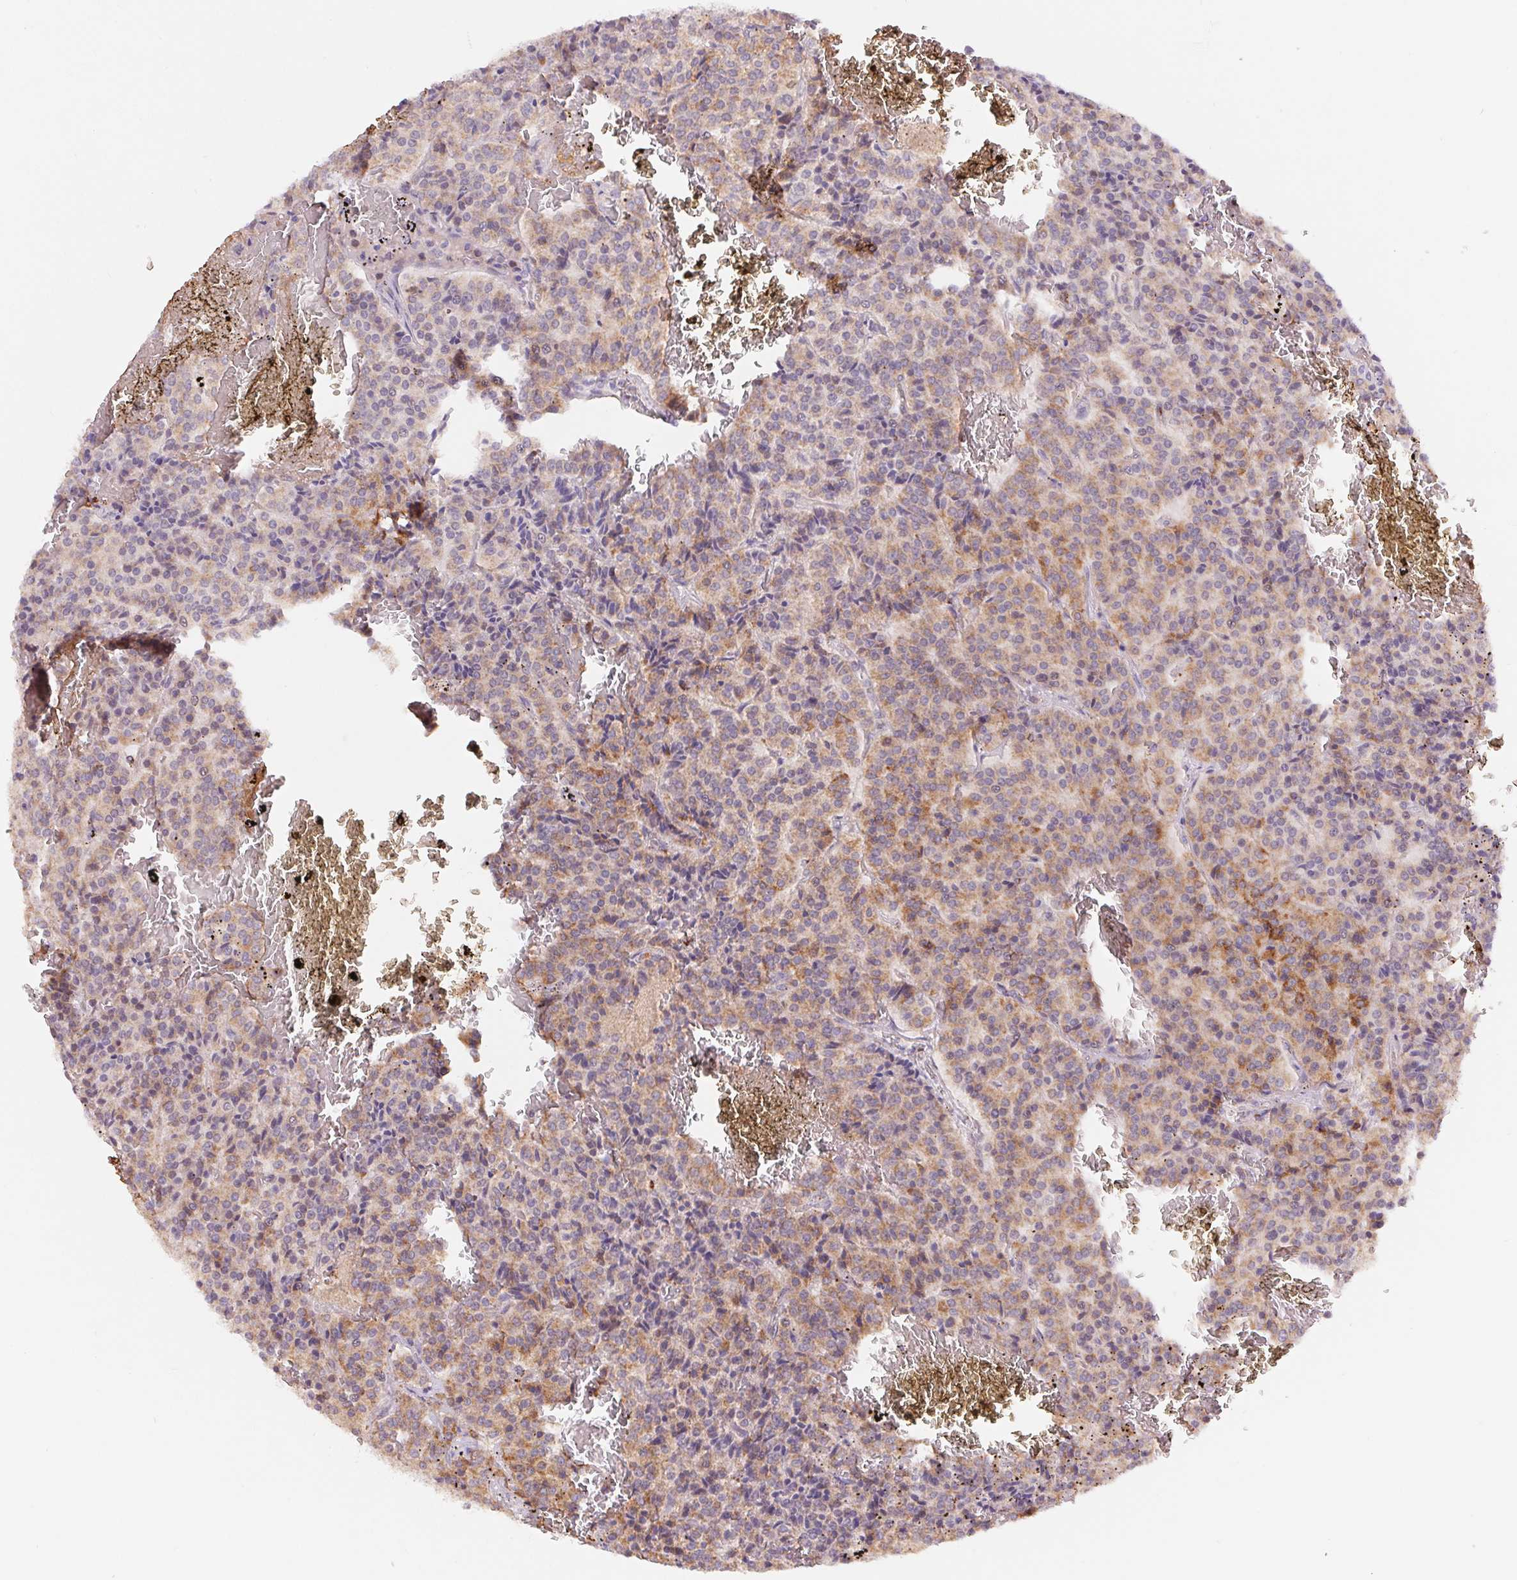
{"staining": {"intensity": "moderate", "quantity": "25%-75%", "location": "cytoplasmic/membranous"}, "tissue": "carcinoid", "cell_type": "Tumor cells", "image_type": "cancer", "snomed": [{"axis": "morphology", "description": "Carcinoid, malignant, NOS"}, {"axis": "topography", "description": "Lung"}], "caption": "IHC (DAB) staining of human malignant carcinoid shows moderate cytoplasmic/membranous protein staining in approximately 25%-75% of tumor cells.", "gene": "EMC6", "patient": {"sex": "male", "age": 70}}